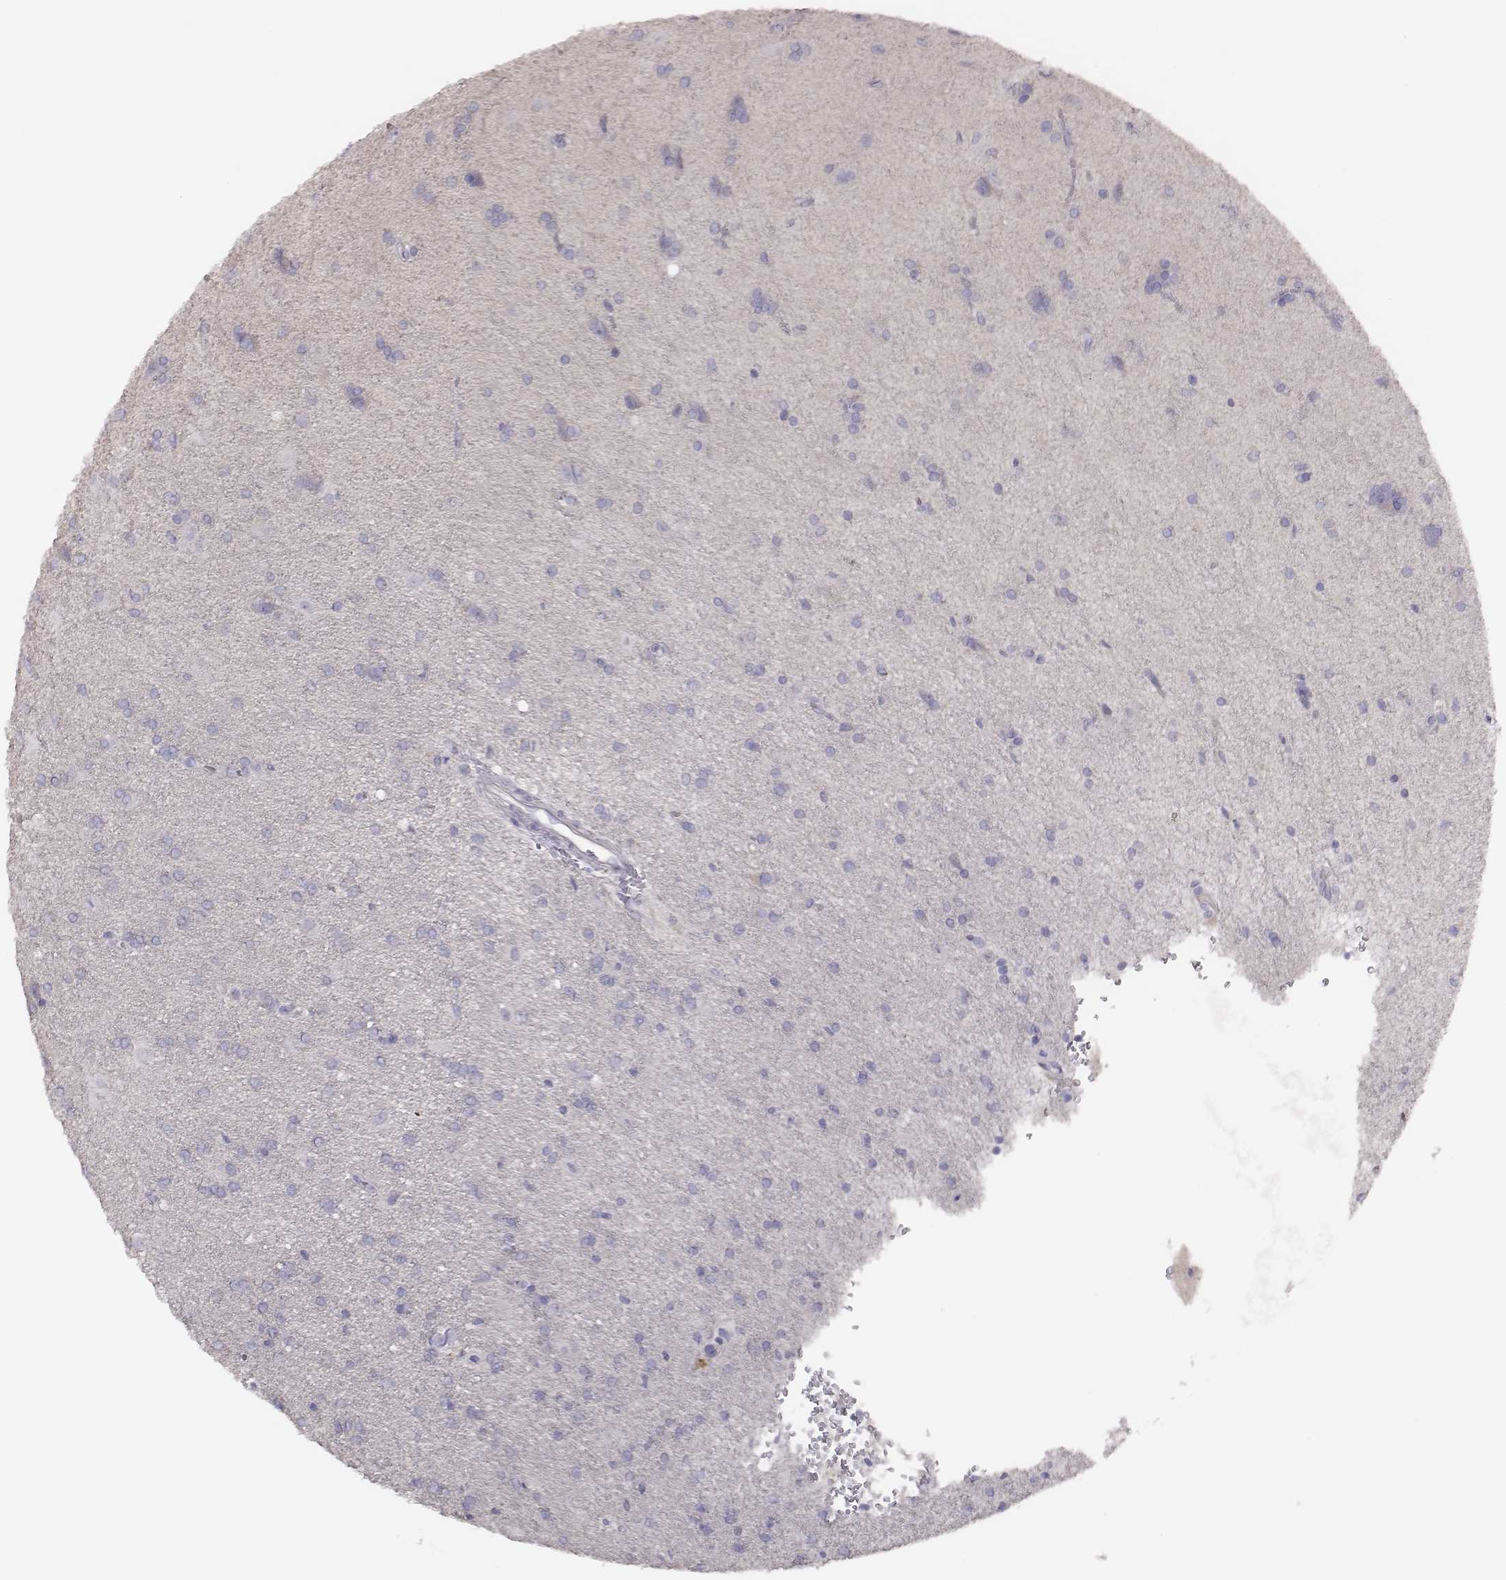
{"staining": {"intensity": "negative", "quantity": "none", "location": "none"}, "tissue": "glioma", "cell_type": "Tumor cells", "image_type": "cancer", "snomed": [{"axis": "morphology", "description": "Glioma, malignant, Low grade"}, {"axis": "topography", "description": "Brain"}], "caption": "Immunohistochemistry (IHC) of human glioma demonstrates no positivity in tumor cells.", "gene": "P2RY10", "patient": {"sex": "male", "age": 58}}